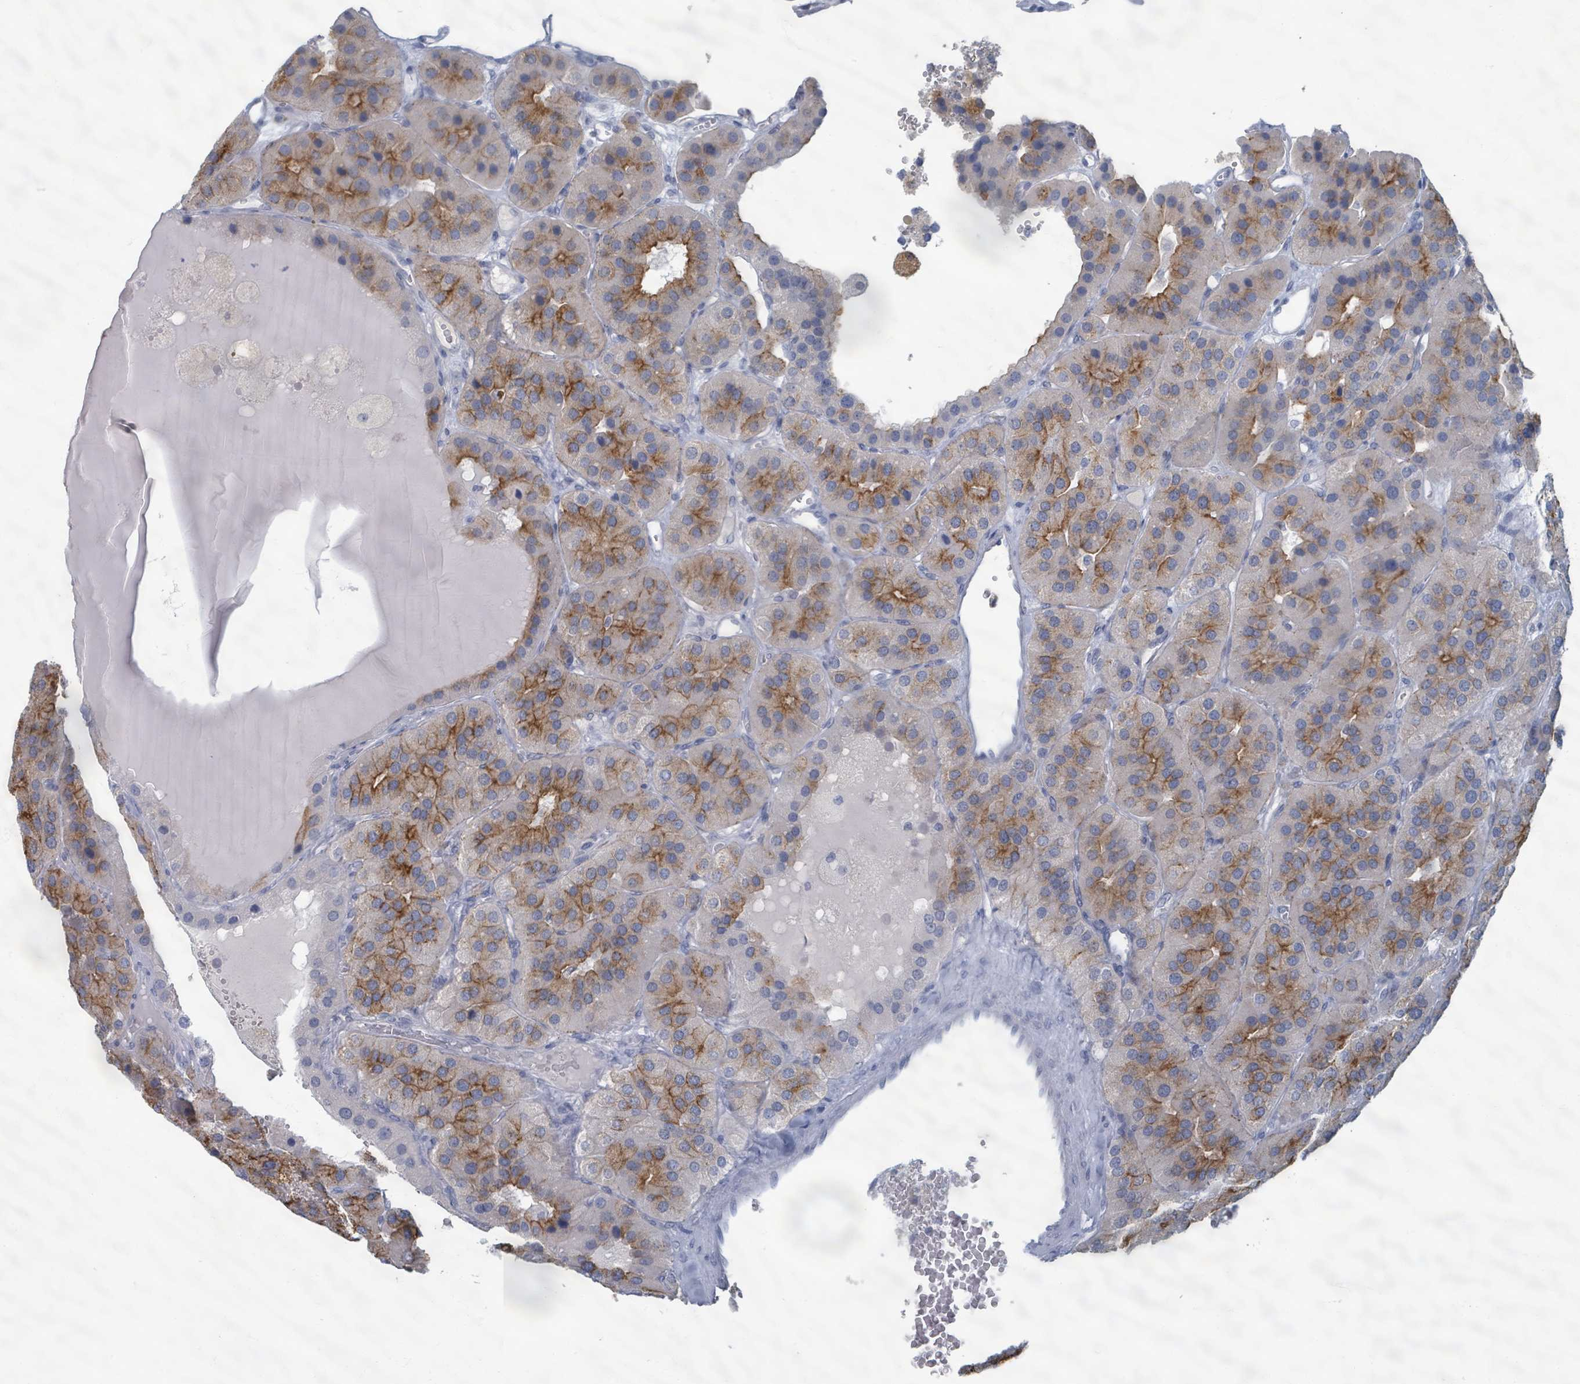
{"staining": {"intensity": "moderate", "quantity": "25%-75%", "location": "cytoplasmic/membranous"}, "tissue": "parathyroid gland", "cell_type": "Glandular cells", "image_type": "normal", "snomed": [{"axis": "morphology", "description": "Normal tissue, NOS"}, {"axis": "morphology", "description": "Adenoma, NOS"}, {"axis": "topography", "description": "Parathyroid gland"}], "caption": "Human parathyroid gland stained with a brown dye displays moderate cytoplasmic/membranous positive positivity in about 25%-75% of glandular cells.", "gene": "WNT11", "patient": {"sex": "female", "age": 86}}